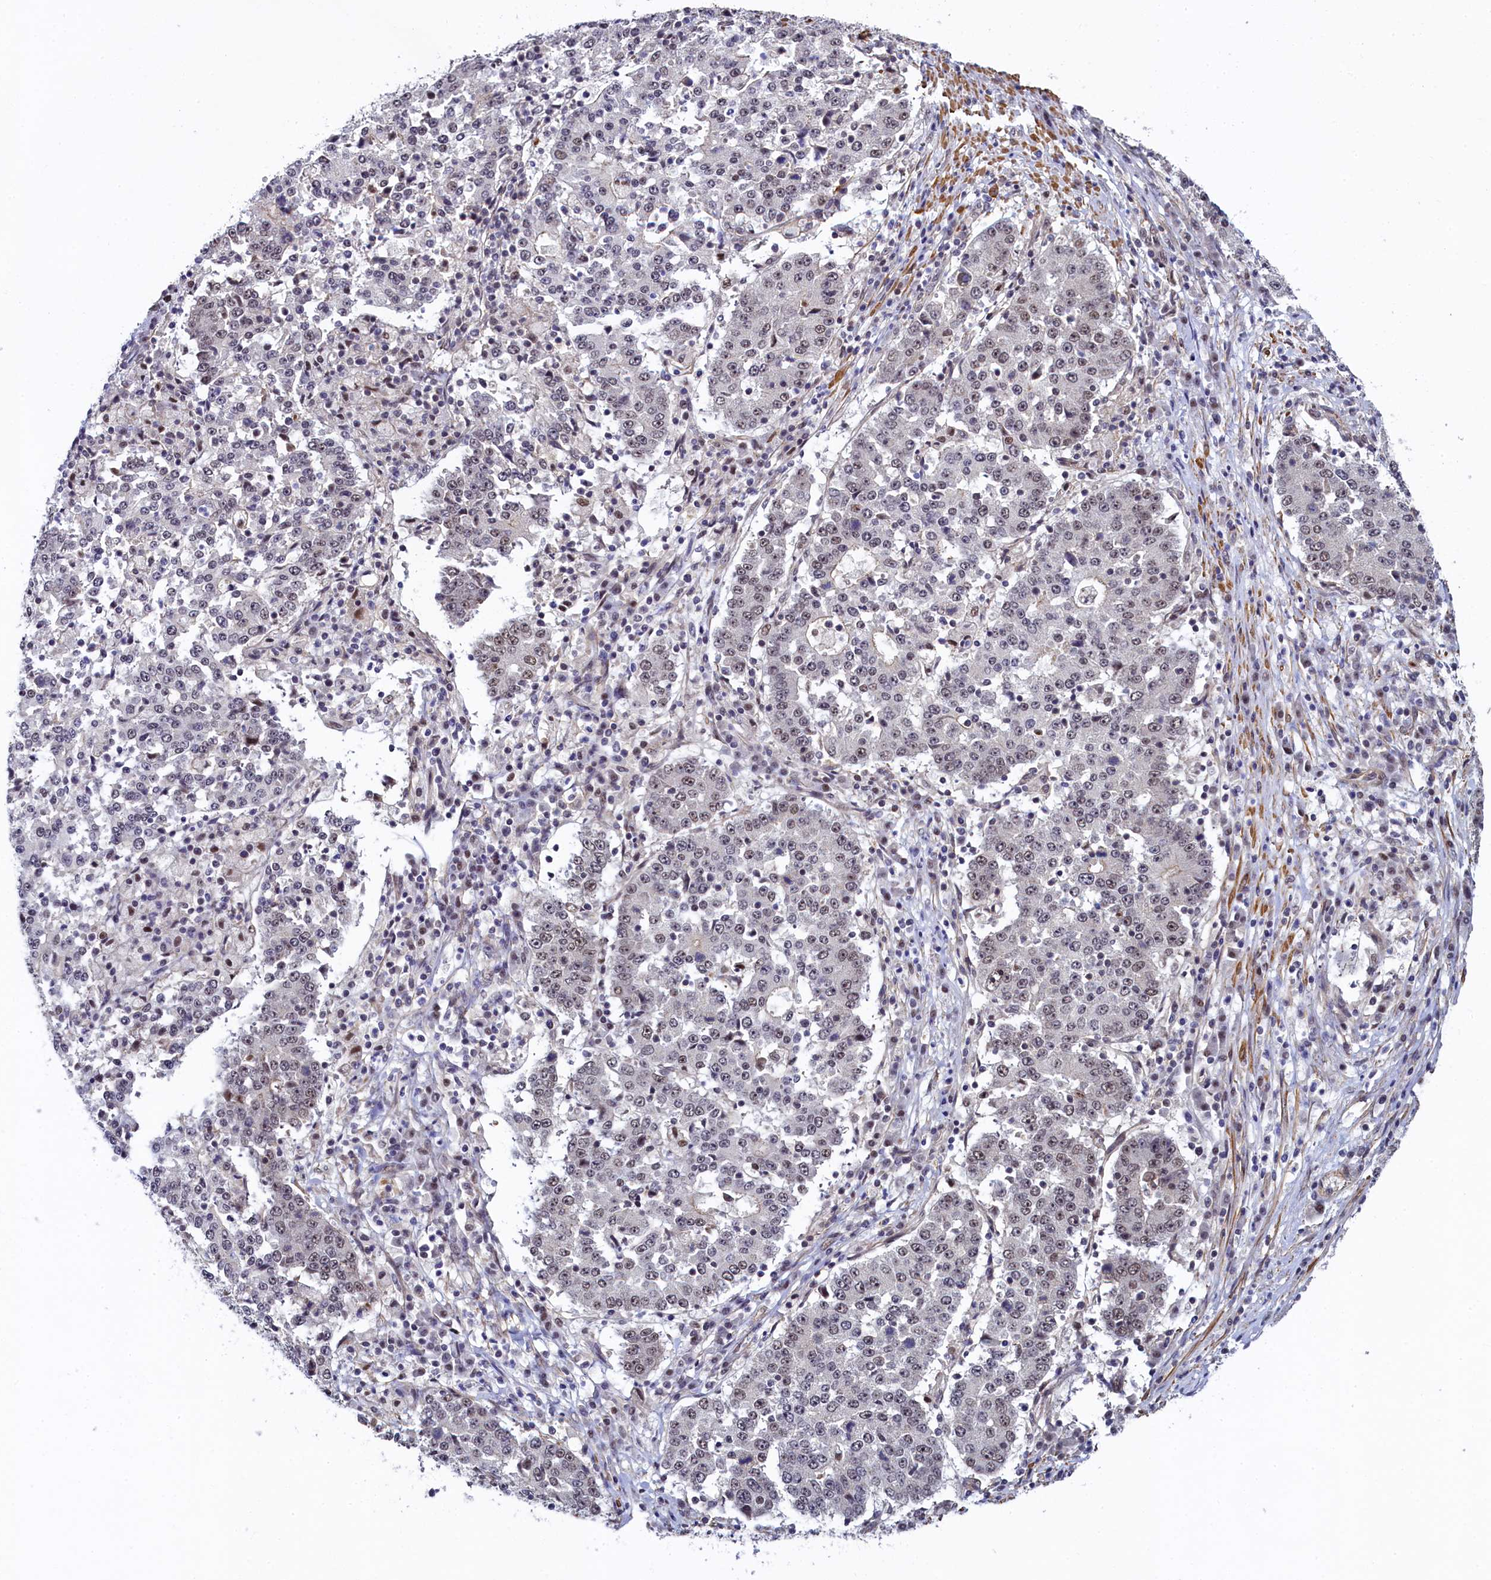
{"staining": {"intensity": "weak", "quantity": "<25%", "location": "nuclear"}, "tissue": "stomach cancer", "cell_type": "Tumor cells", "image_type": "cancer", "snomed": [{"axis": "morphology", "description": "Adenocarcinoma, NOS"}, {"axis": "topography", "description": "Stomach"}], "caption": "Tumor cells are negative for protein expression in human adenocarcinoma (stomach).", "gene": "INTS14", "patient": {"sex": "male", "age": 59}}